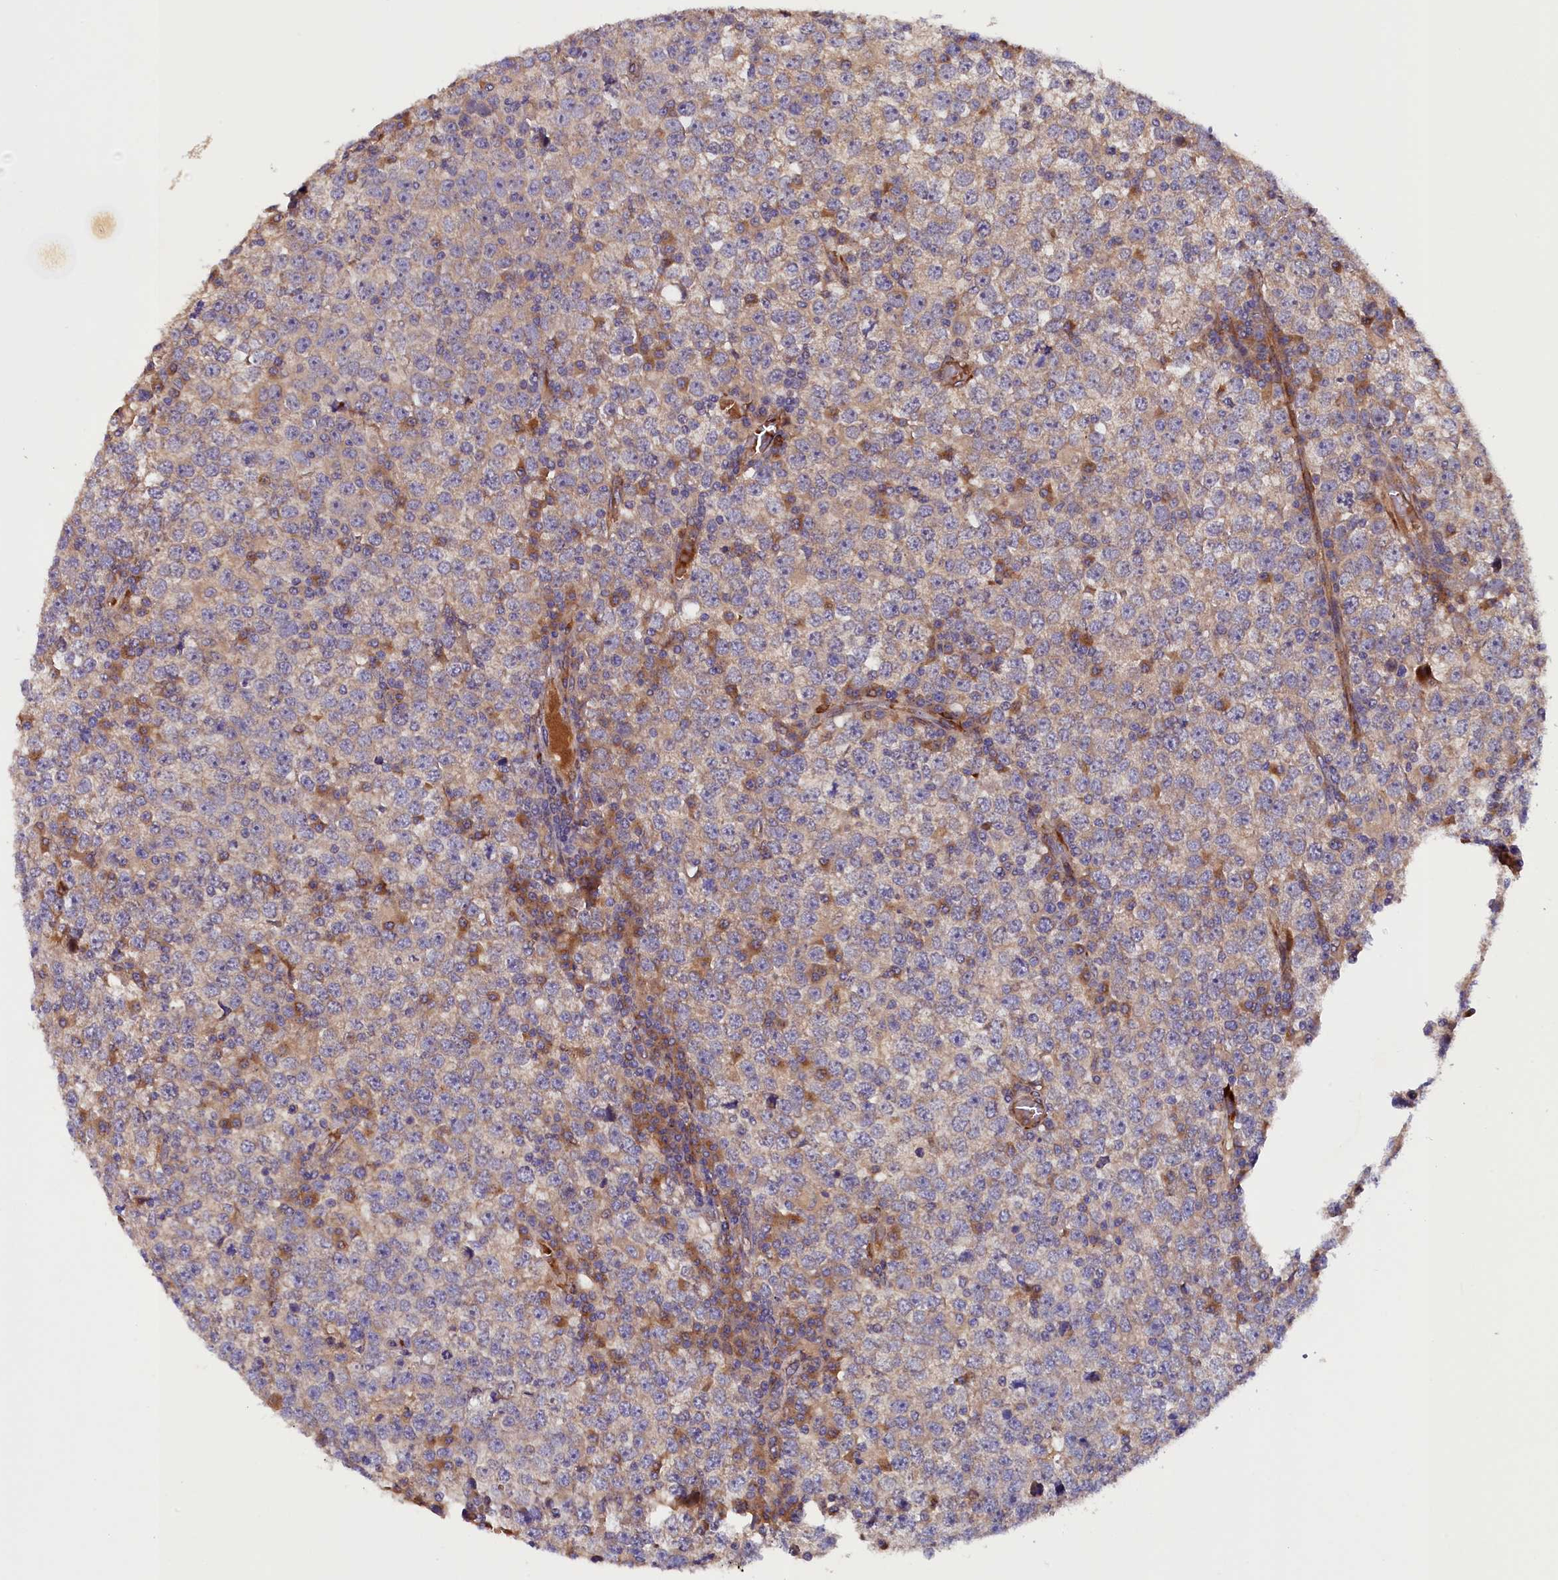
{"staining": {"intensity": "weak", "quantity": "25%-75%", "location": "cytoplasmic/membranous"}, "tissue": "testis cancer", "cell_type": "Tumor cells", "image_type": "cancer", "snomed": [{"axis": "morphology", "description": "Seminoma, NOS"}, {"axis": "topography", "description": "Testis"}], "caption": "A high-resolution photomicrograph shows immunohistochemistry (IHC) staining of testis cancer, which demonstrates weak cytoplasmic/membranous positivity in about 25%-75% of tumor cells.", "gene": "ARRDC4", "patient": {"sex": "male", "age": 65}}